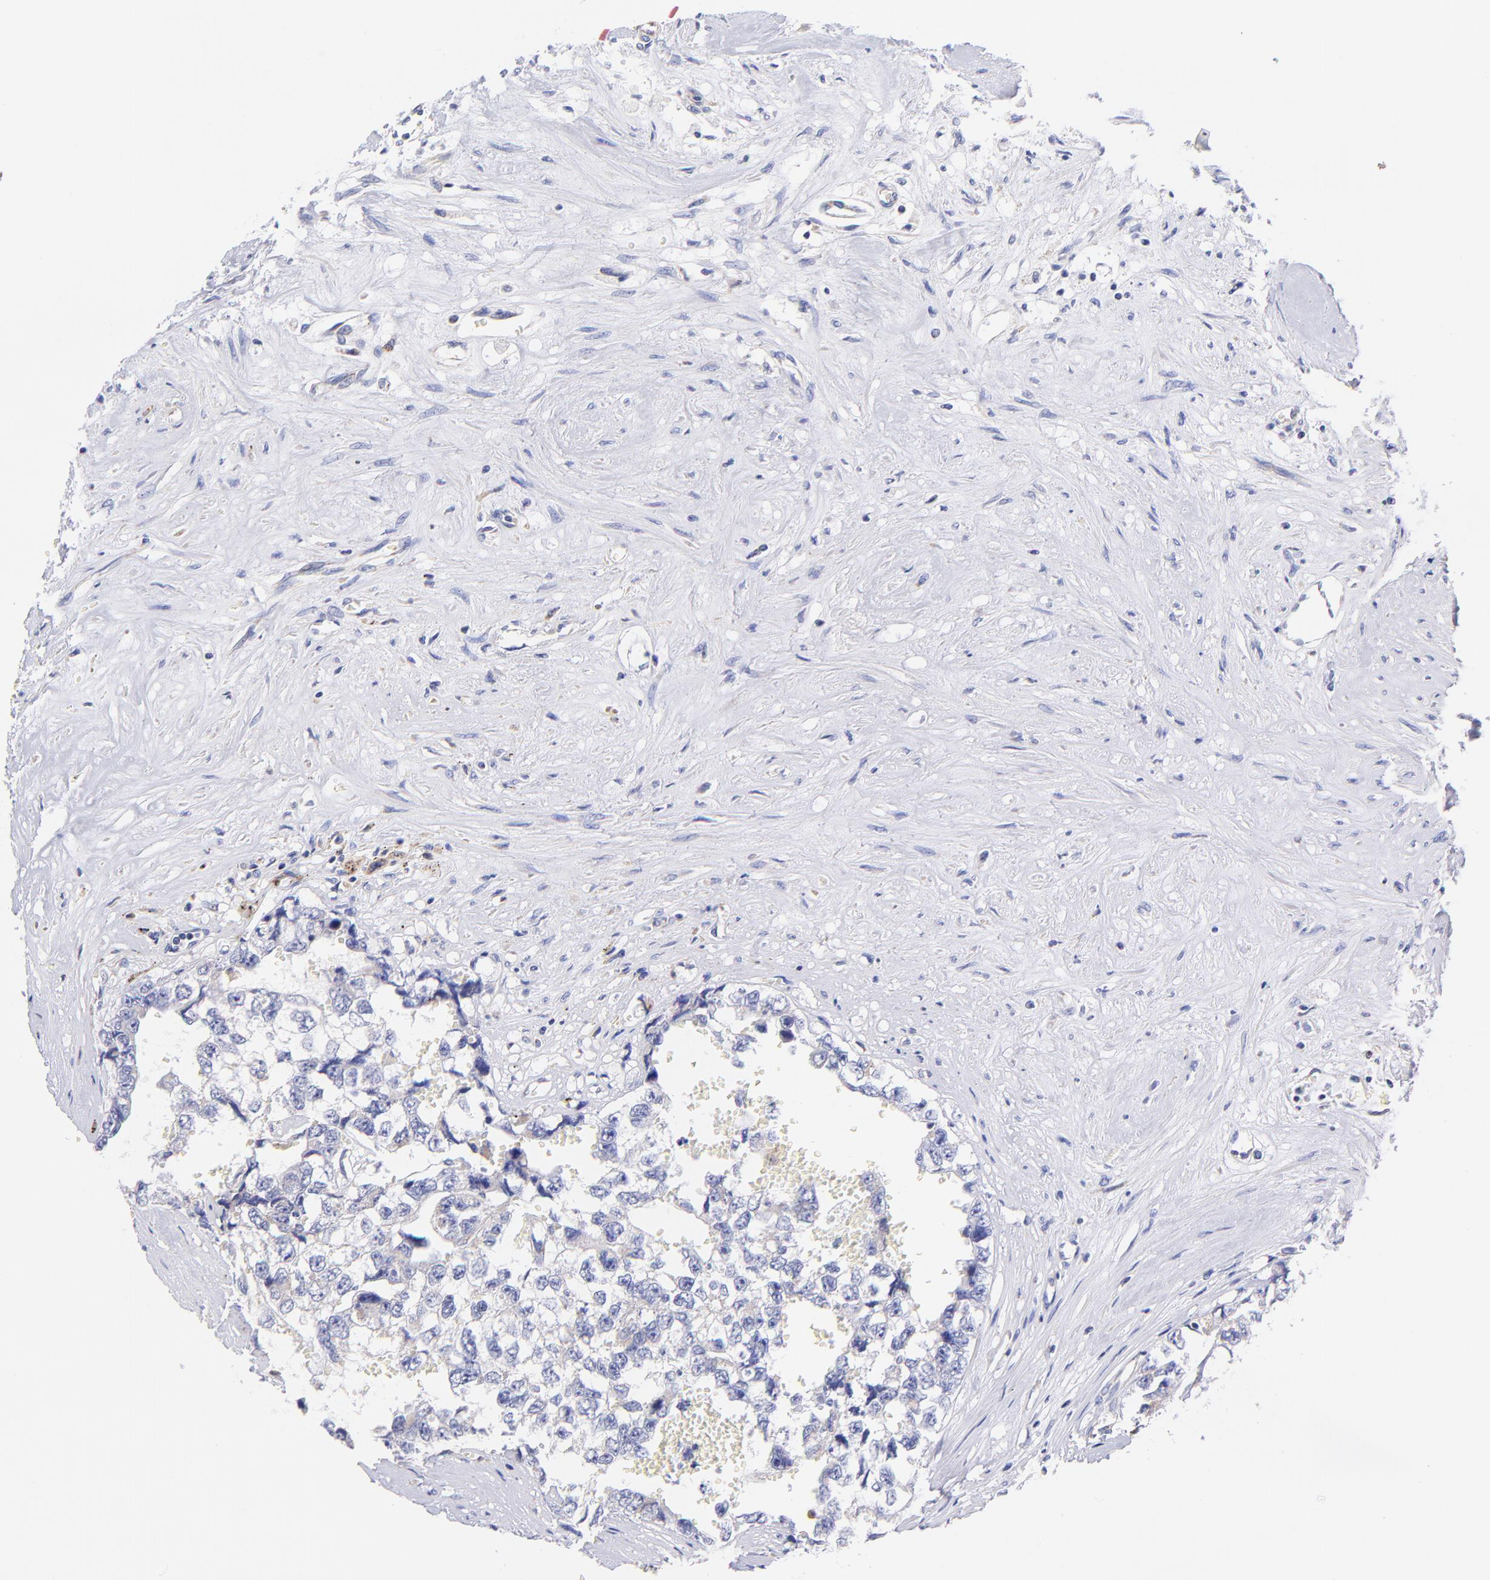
{"staining": {"intensity": "weak", "quantity": "<25%", "location": "cytoplasmic/membranous"}, "tissue": "testis cancer", "cell_type": "Tumor cells", "image_type": "cancer", "snomed": [{"axis": "morphology", "description": "Carcinoma, Embryonal, NOS"}, {"axis": "topography", "description": "Testis"}], "caption": "The micrograph demonstrates no significant staining in tumor cells of testis embryonal carcinoma.", "gene": "NDUFB7", "patient": {"sex": "male", "age": 31}}